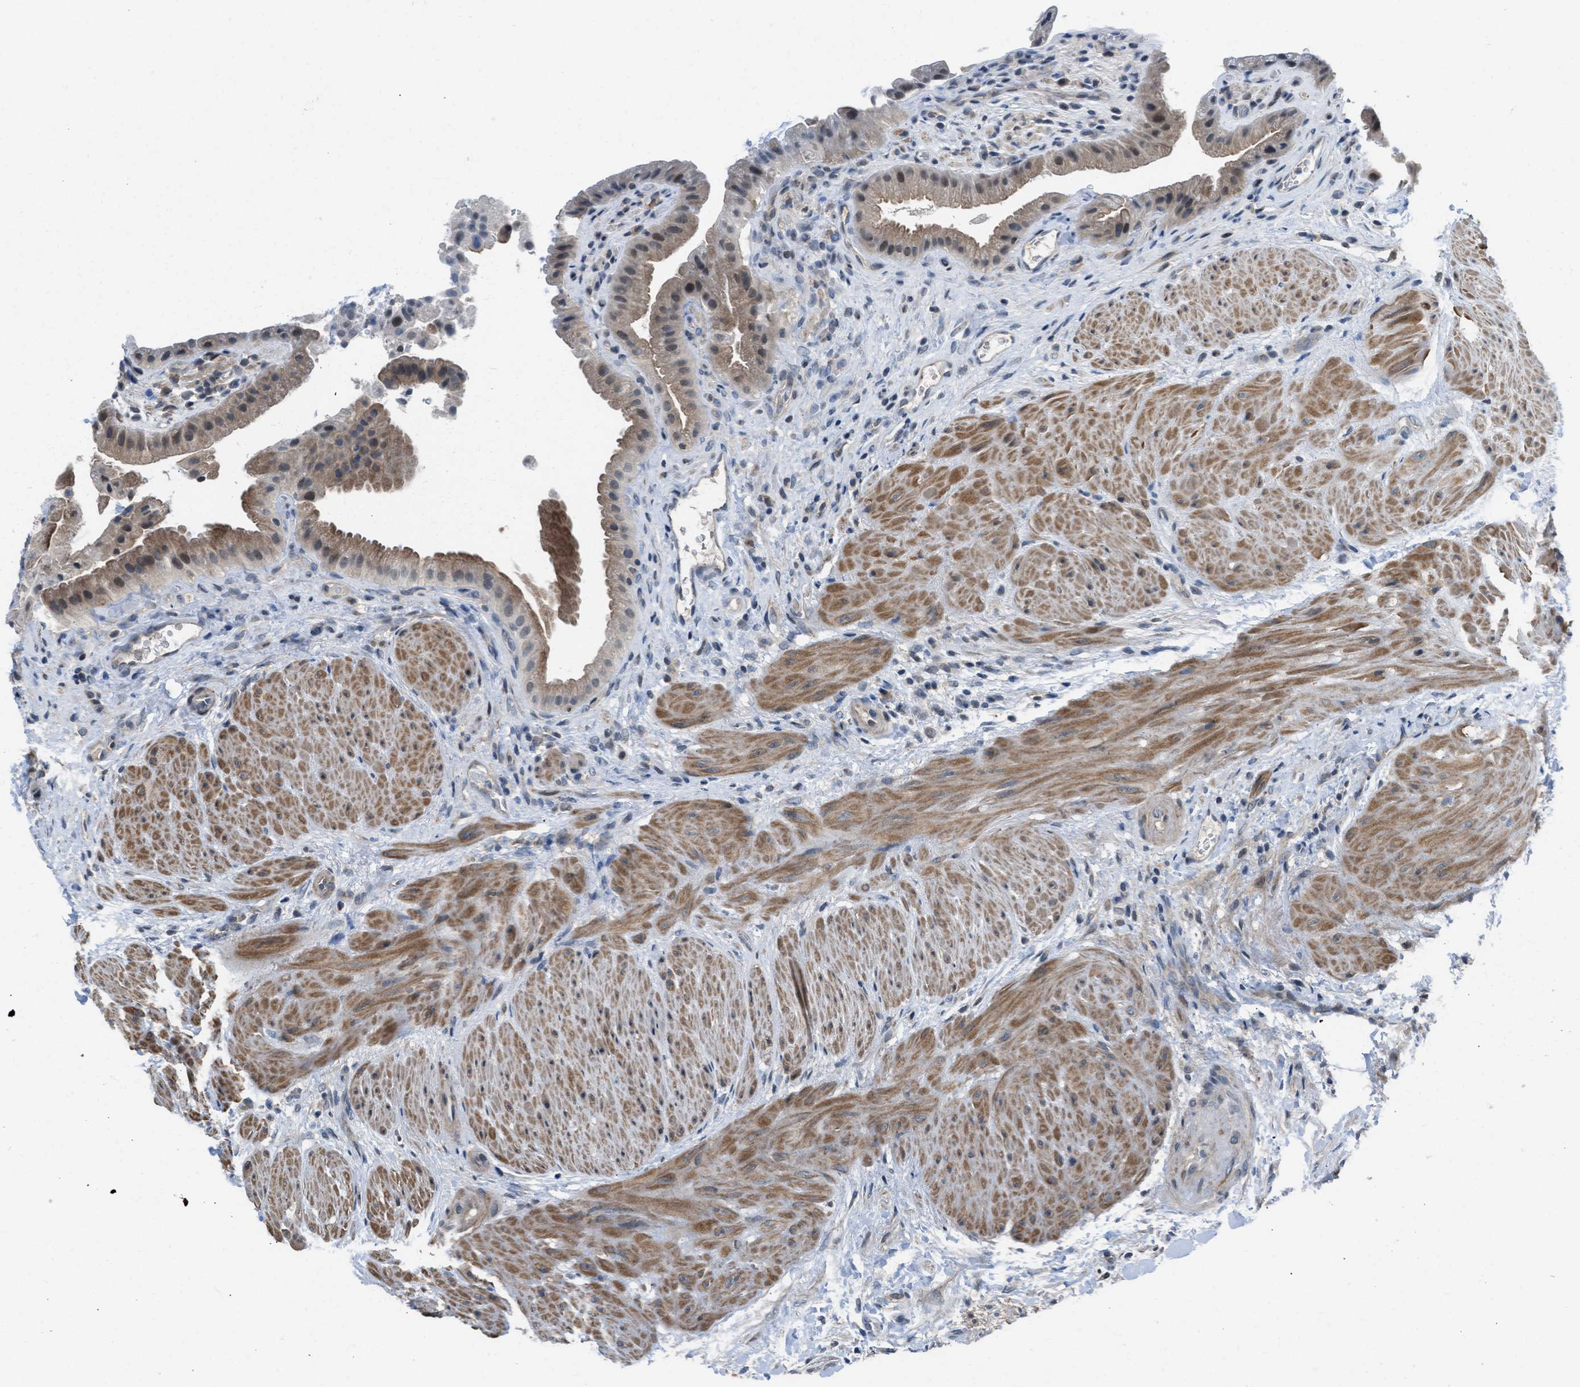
{"staining": {"intensity": "moderate", "quantity": "25%-75%", "location": "cytoplasmic/membranous,nuclear"}, "tissue": "gallbladder", "cell_type": "Glandular cells", "image_type": "normal", "snomed": [{"axis": "morphology", "description": "Normal tissue, NOS"}, {"axis": "topography", "description": "Gallbladder"}], "caption": "Immunohistochemistry (IHC) (DAB) staining of unremarkable gallbladder exhibits moderate cytoplasmic/membranous,nuclear protein positivity in about 25%-75% of glandular cells.", "gene": "TTBK2", "patient": {"sex": "male", "age": 49}}